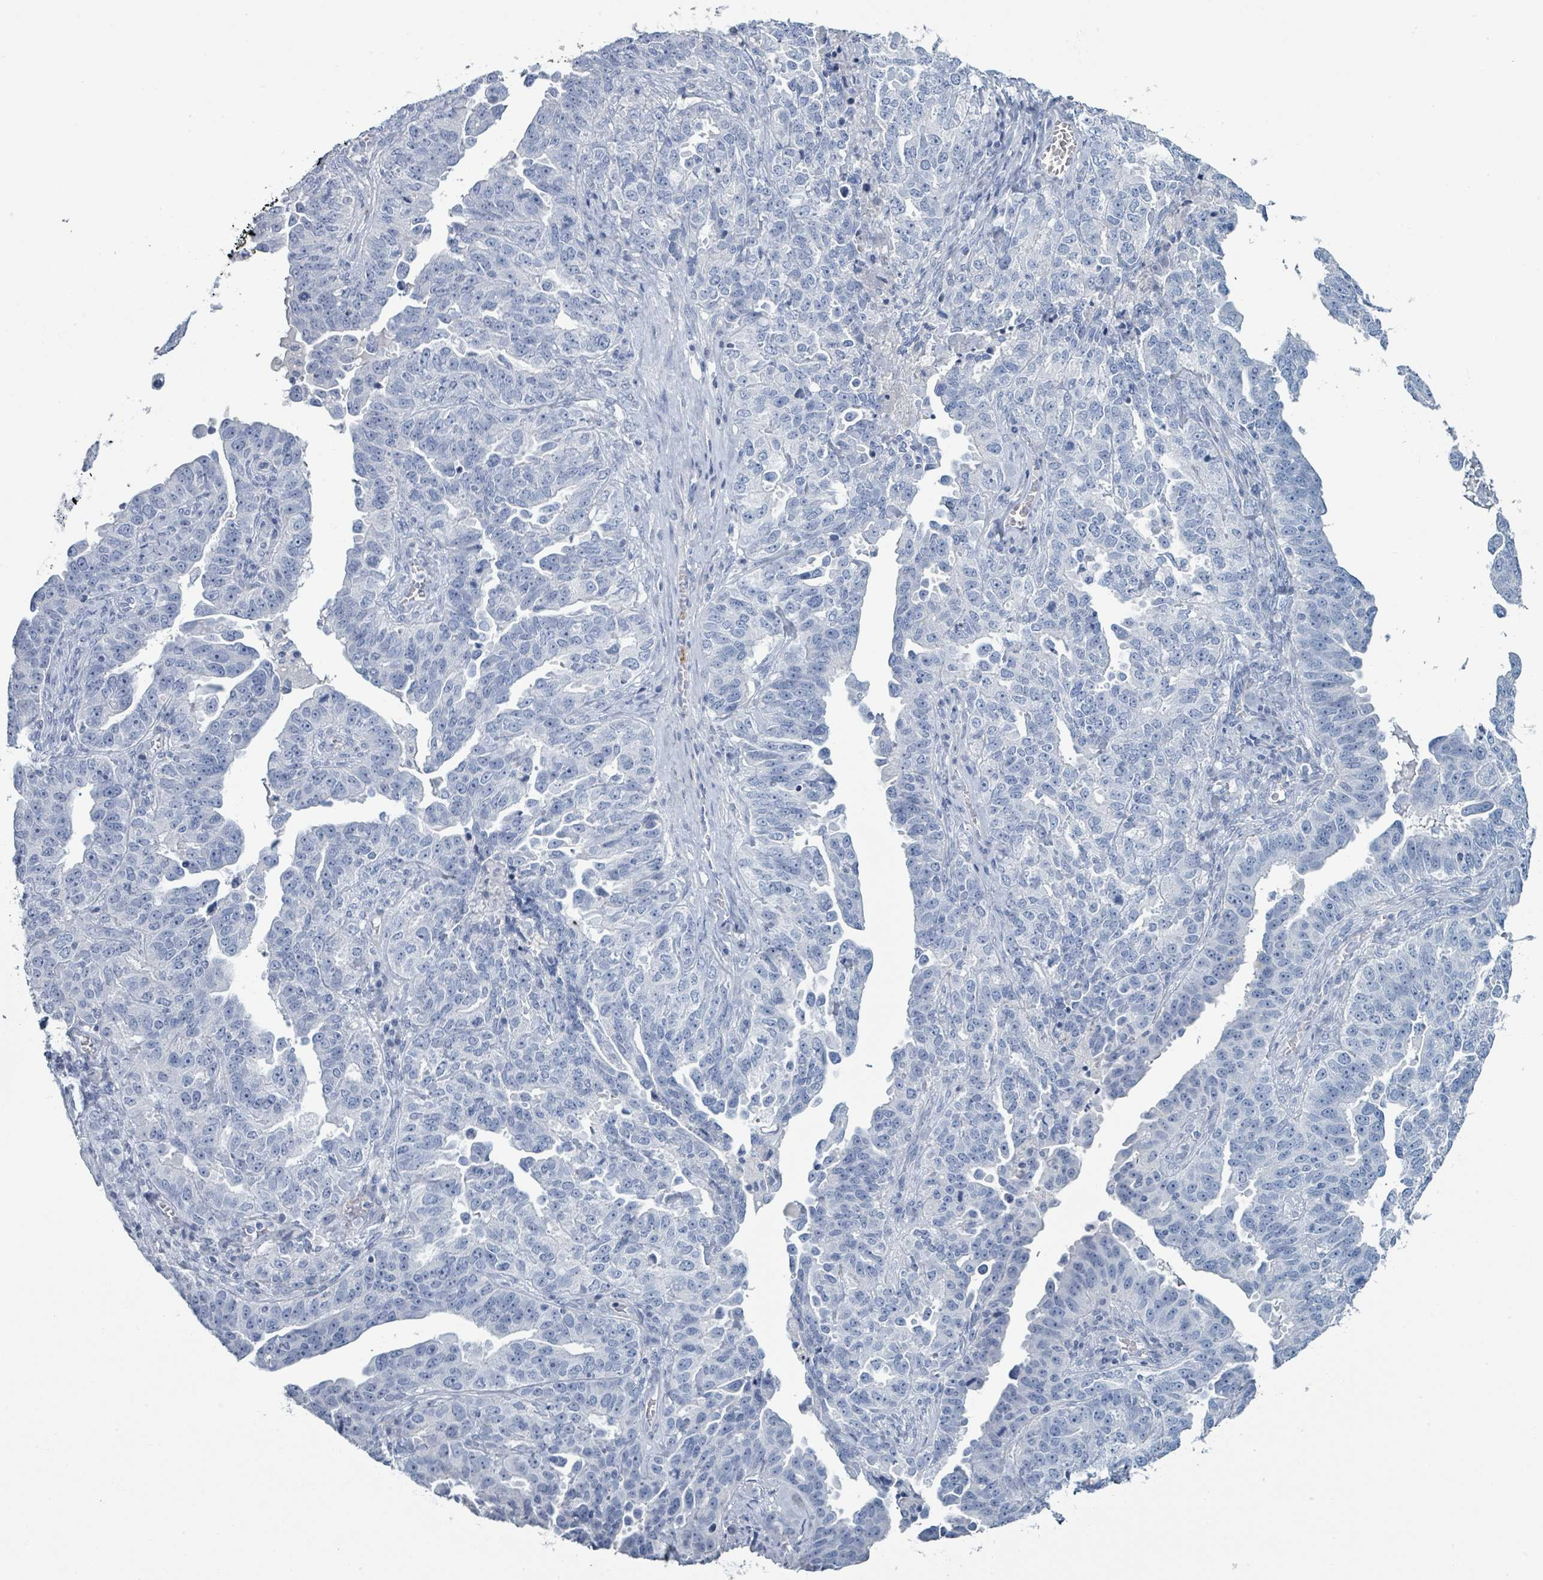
{"staining": {"intensity": "negative", "quantity": "none", "location": "none"}, "tissue": "ovarian cancer", "cell_type": "Tumor cells", "image_type": "cancer", "snomed": [{"axis": "morphology", "description": "Carcinoma, endometroid"}, {"axis": "topography", "description": "Ovary"}], "caption": "Micrograph shows no protein positivity in tumor cells of ovarian cancer (endometroid carcinoma) tissue.", "gene": "VPS13D", "patient": {"sex": "female", "age": 62}}